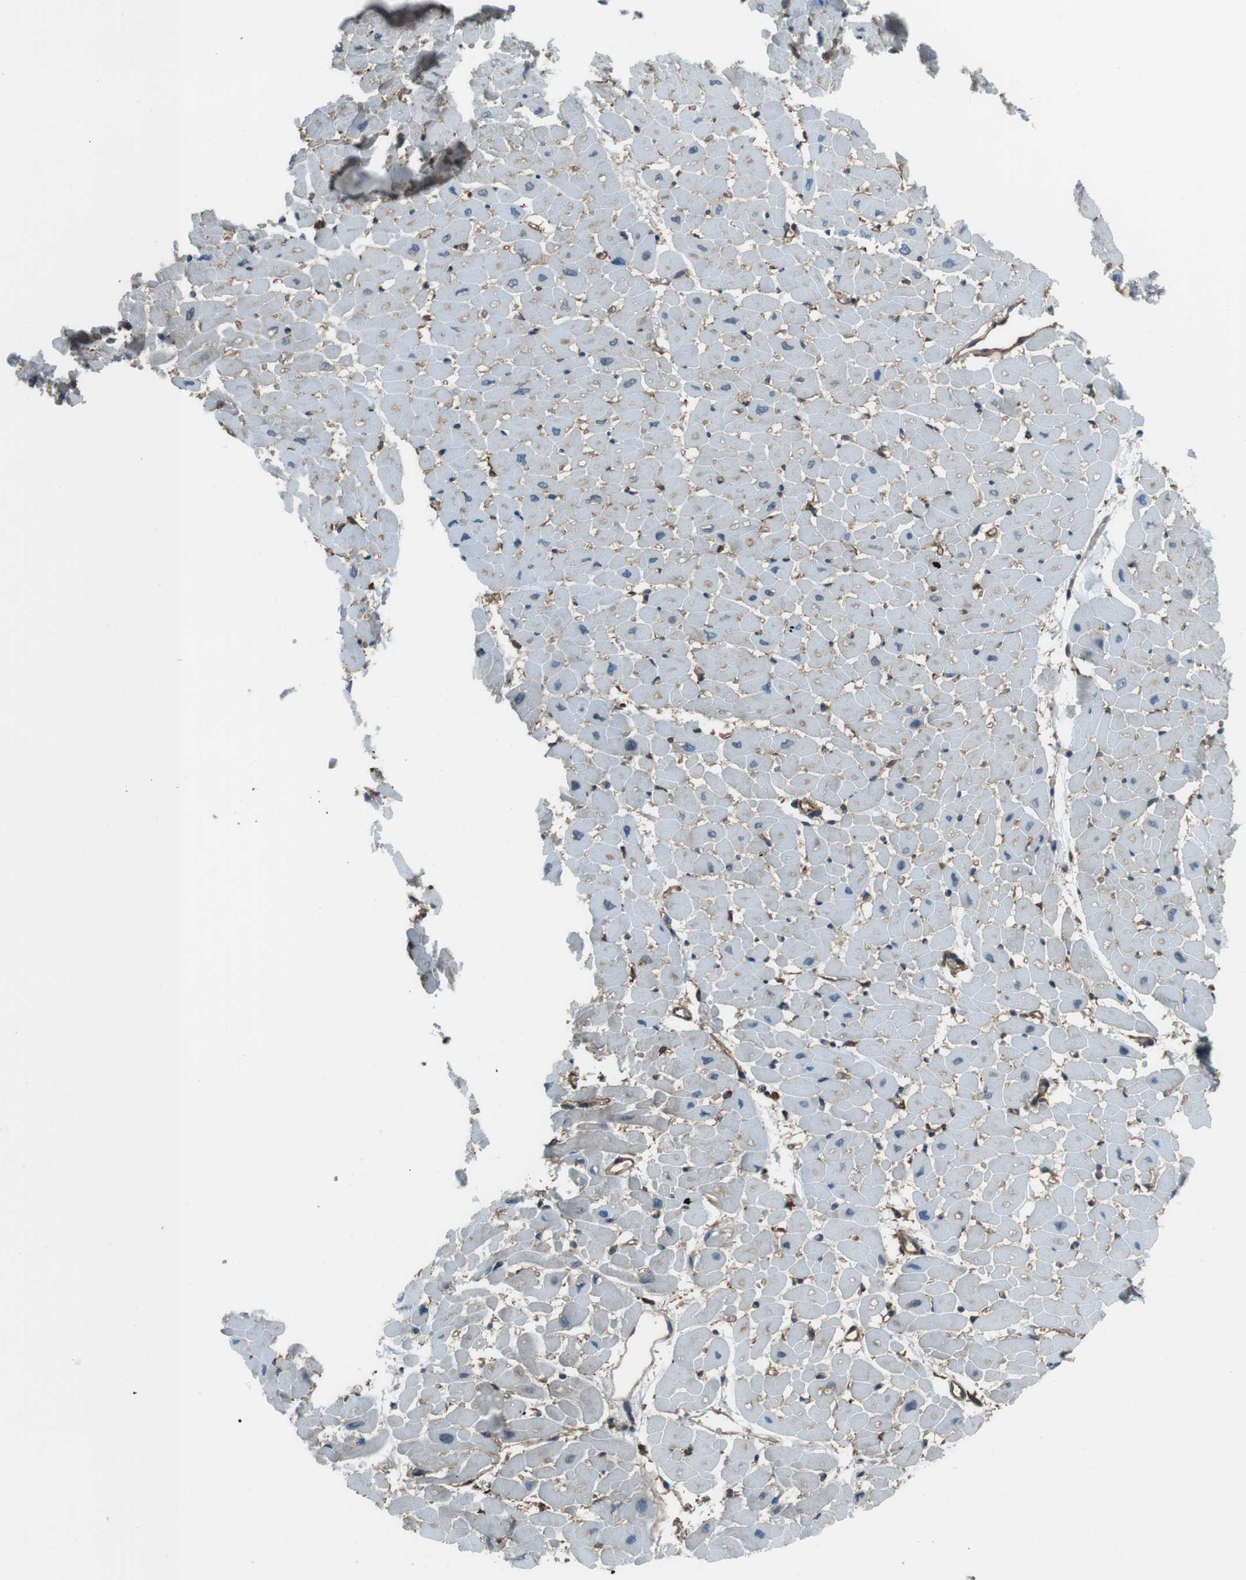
{"staining": {"intensity": "negative", "quantity": "none", "location": "none"}, "tissue": "heart muscle", "cell_type": "Cardiomyocytes", "image_type": "normal", "snomed": [{"axis": "morphology", "description": "Normal tissue, NOS"}, {"axis": "topography", "description": "Heart"}], "caption": "The micrograph exhibits no staining of cardiomyocytes in unremarkable heart muscle. (DAB immunohistochemistry, high magnification).", "gene": "PA2G4", "patient": {"sex": "male", "age": 45}}